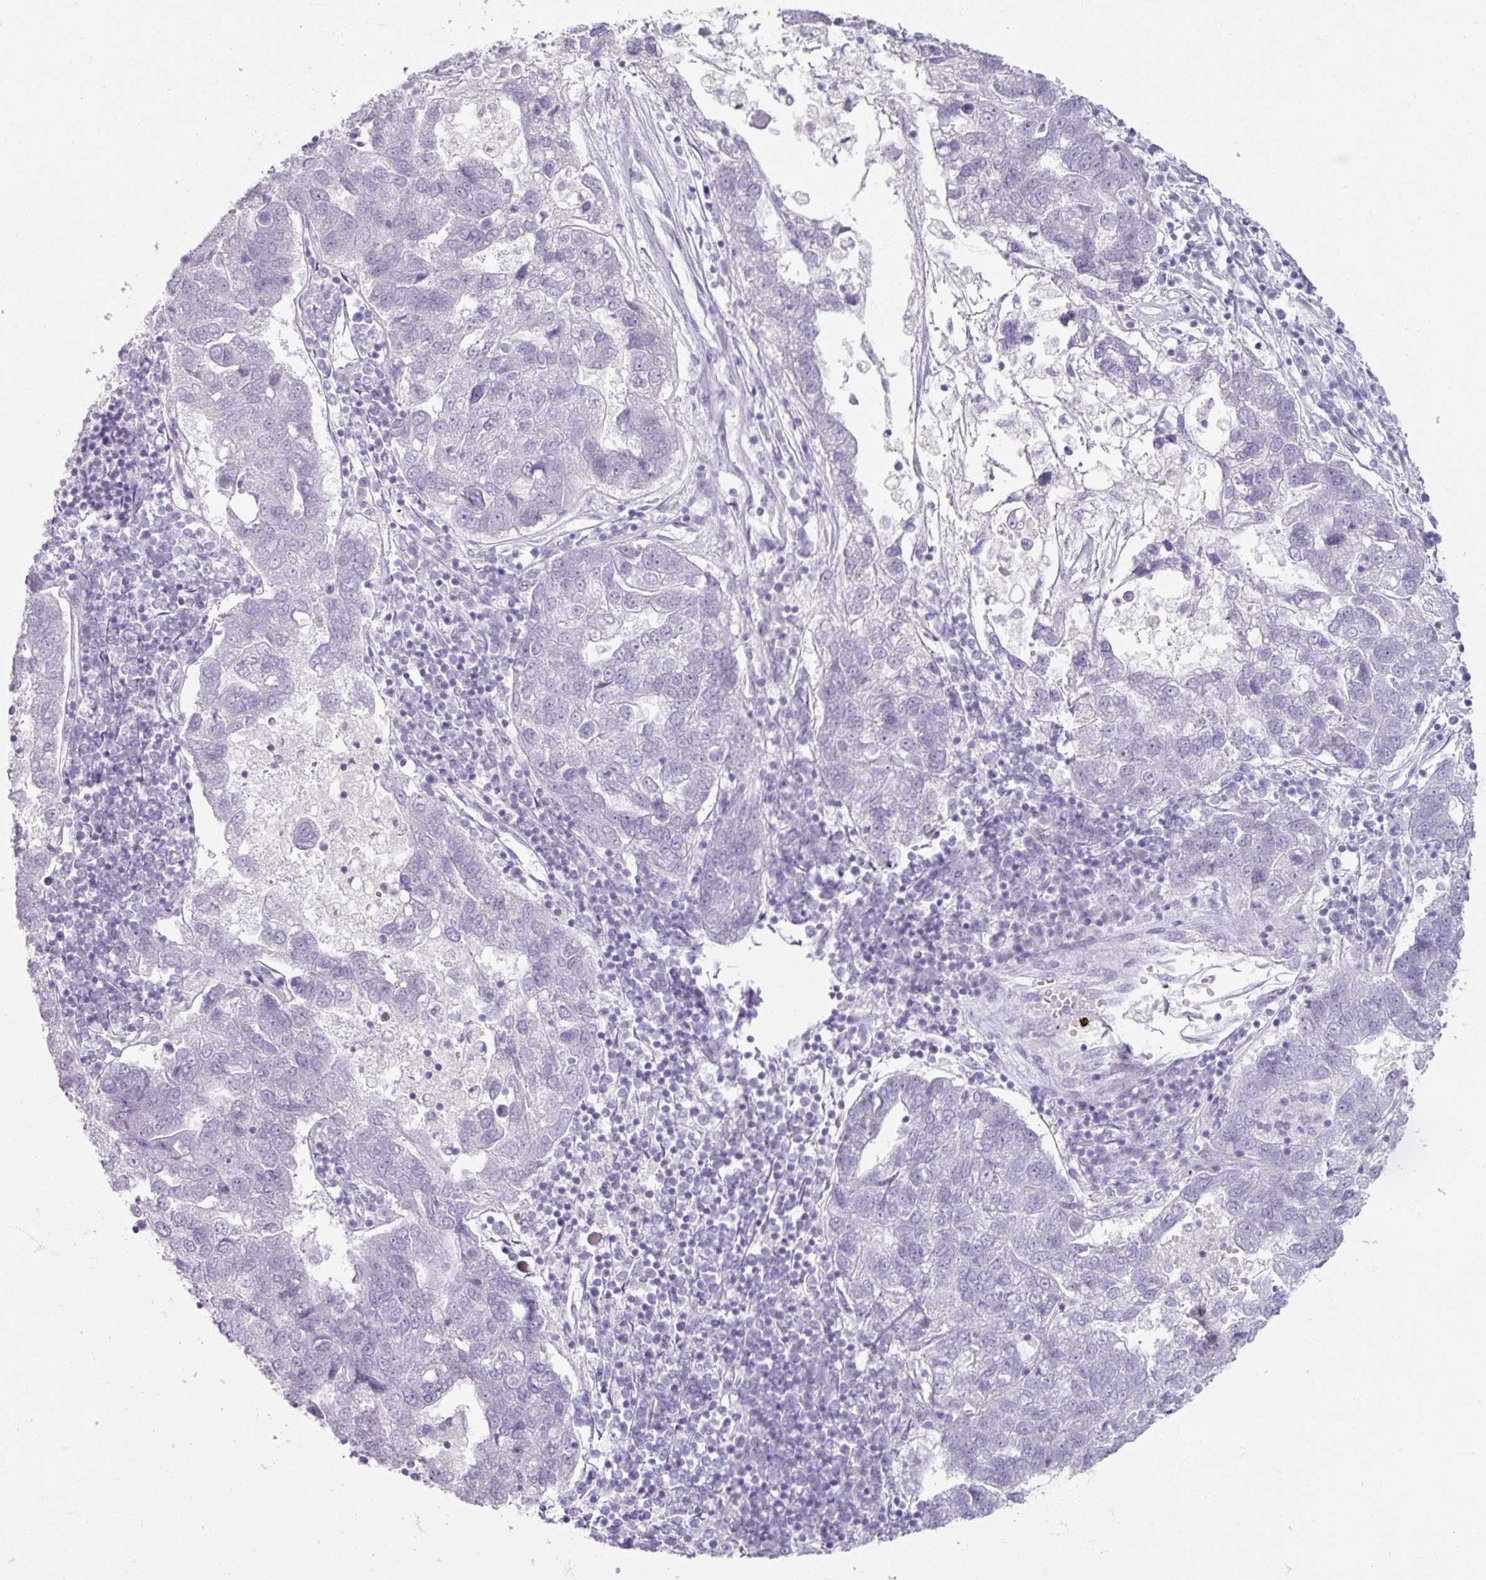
{"staining": {"intensity": "negative", "quantity": "none", "location": "none"}, "tissue": "pancreatic cancer", "cell_type": "Tumor cells", "image_type": "cancer", "snomed": [{"axis": "morphology", "description": "Adenocarcinoma, NOS"}, {"axis": "topography", "description": "Pancreas"}], "caption": "Histopathology image shows no significant protein positivity in tumor cells of pancreatic cancer (adenocarcinoma).", "gene": "TG", "patient": {"sex": "female", "age": 61}}